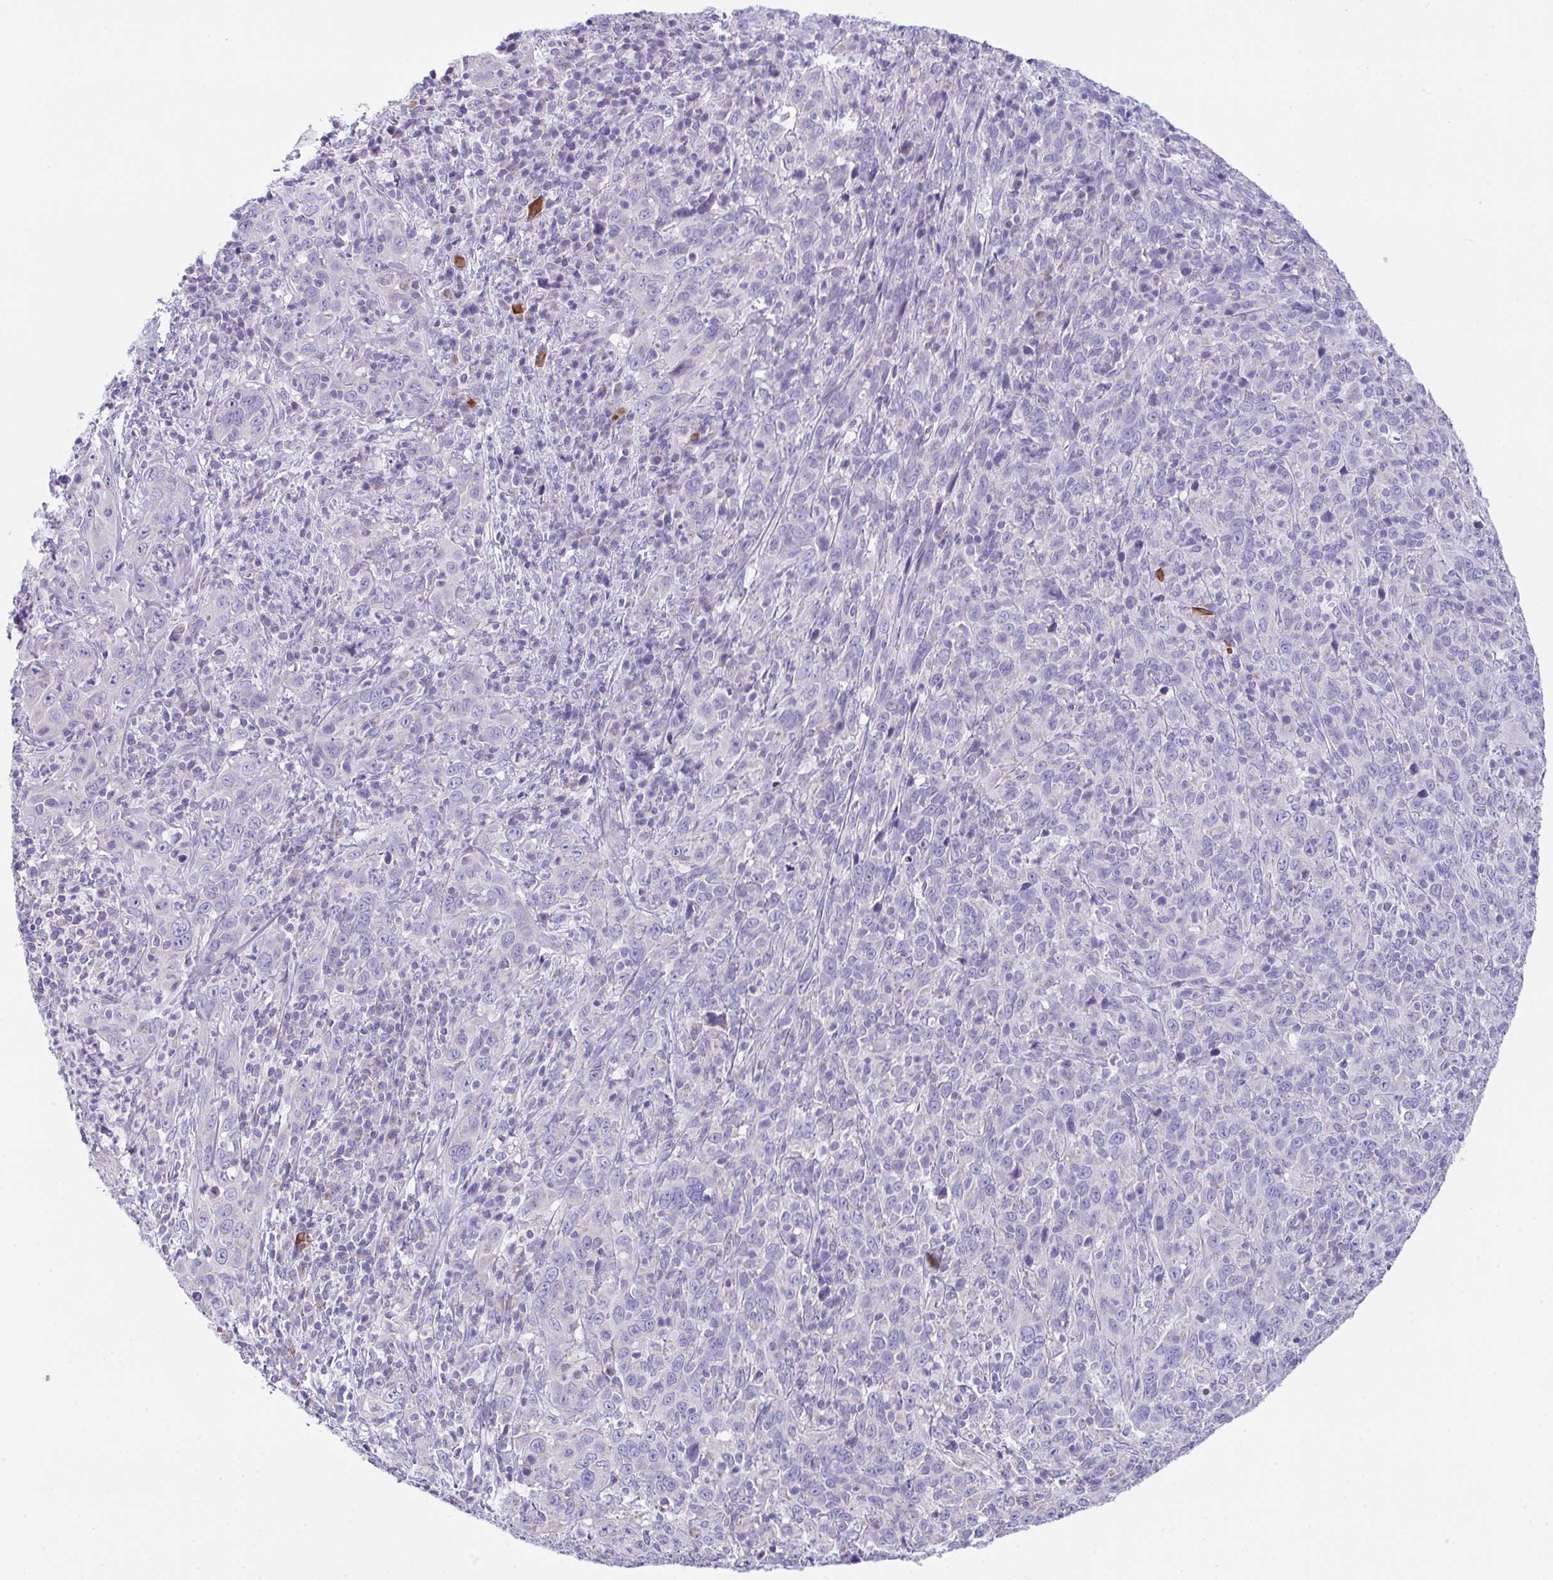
{"staining": {"intensity": "negative", "quantity": "none", "location": "none"}, "tissue": "cervical cancer", "cell_type": "Tumor cells", "image_type": "cancer", "snomed": [{"axis": "morphology", "description": "Squamous cell carcinoma, NOS"}, {"axis": "topography", "description": "Cervix"}], "caption": "The immunohistochemistry photomicrograph has no significant positivity in tumor cells of cervical cancer (squamous cell carcinoma) tissue.", "gene": "NLRP8", "patient": {"sex": "female", "age": 46}}